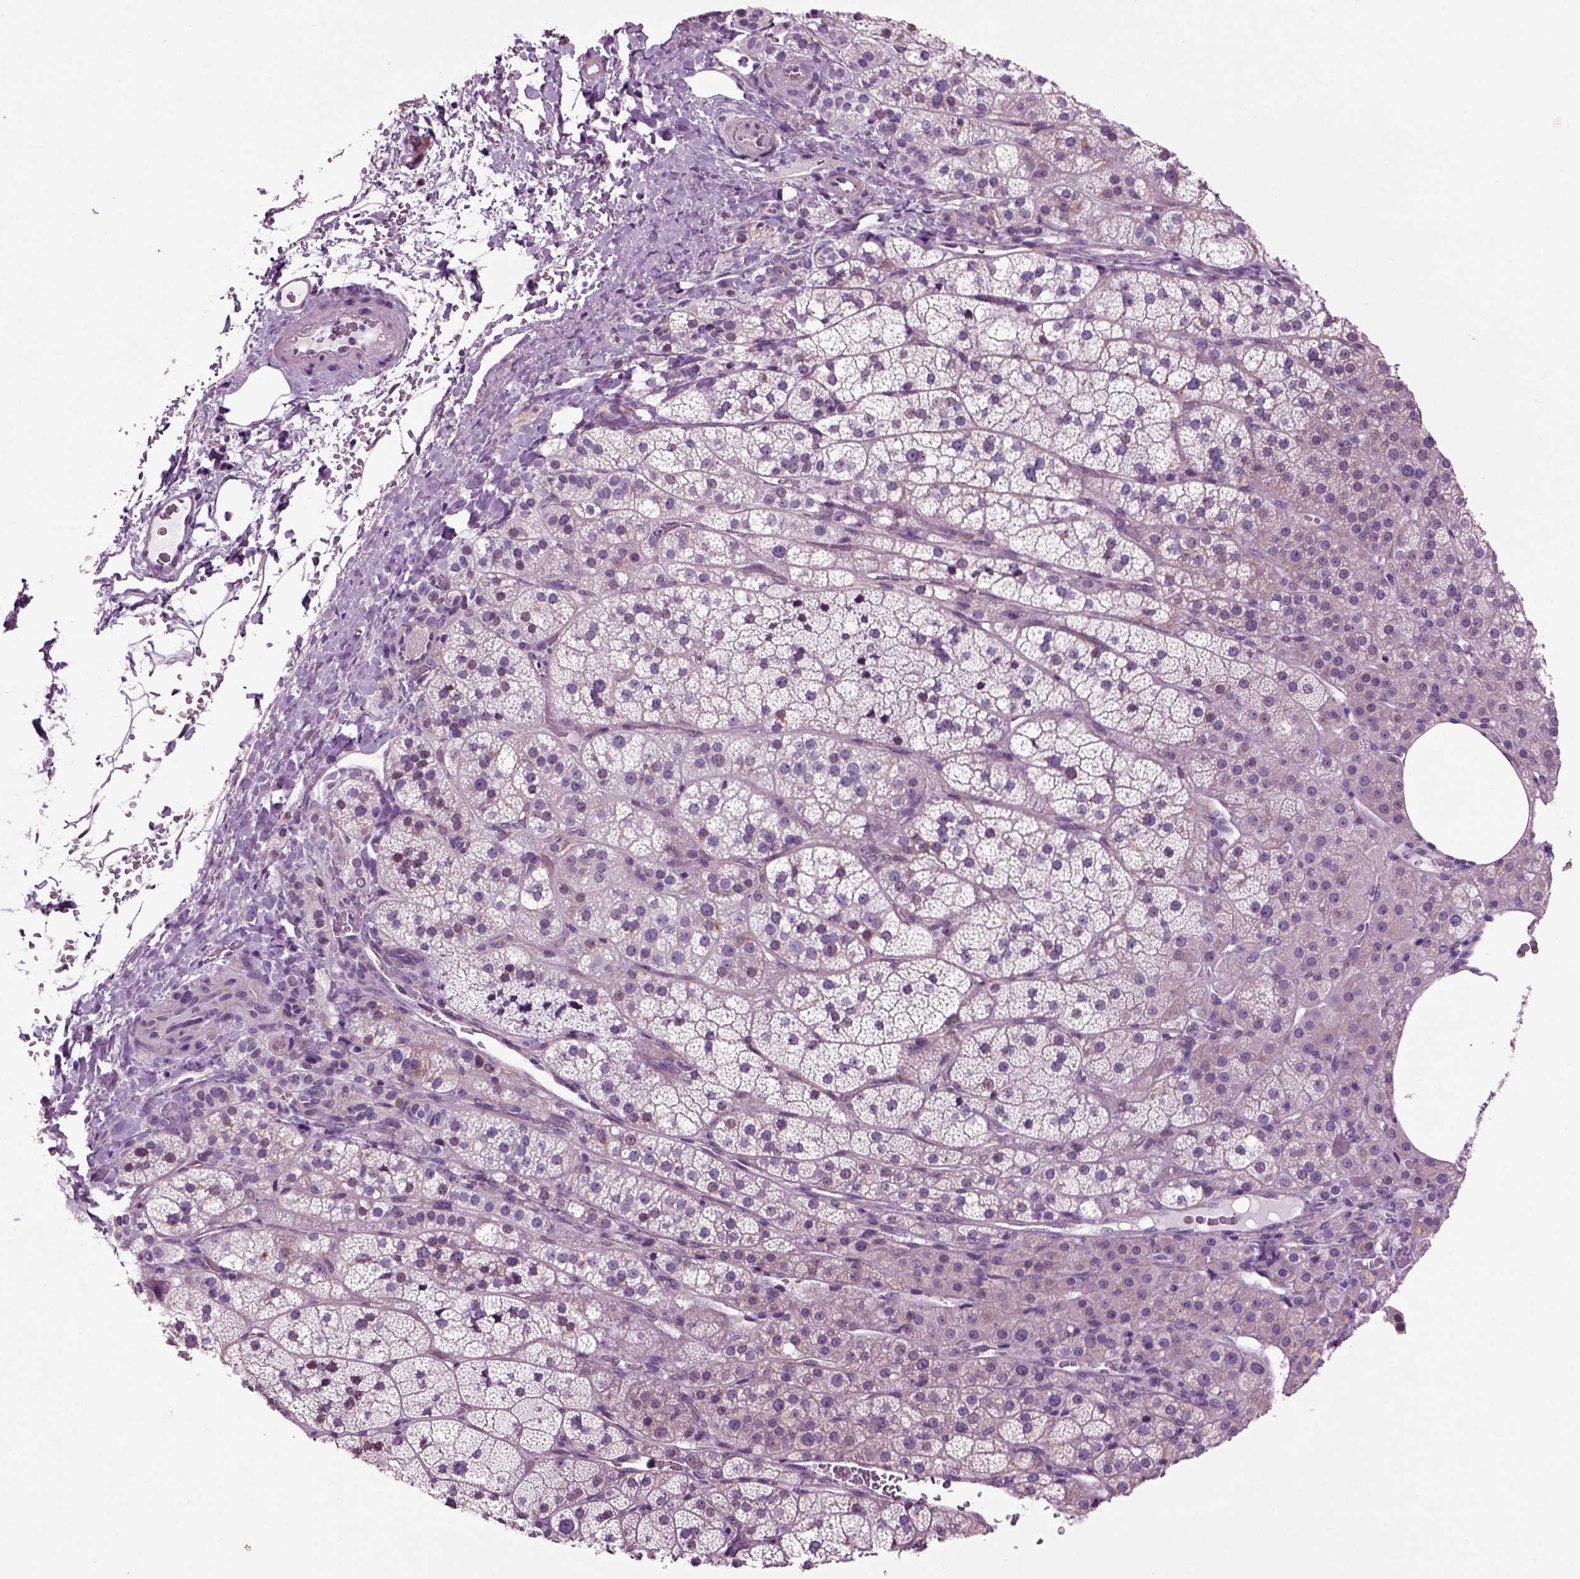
{"staining": {"intensity": "weak", "quantity": "<25%", "location": "cytoplasmic/membranous"}, "tissue": "adrenal gland", "cell_type": "Glandular cells", "image_type": "normal", "snomed": [{"axis": "morphology", "description": "Normal tissue, NOS"}, {"axis": "topography", "description": "Adrenal gland"}], "caption": "Micrograph shows no protein staining in glandular cells of benign adrenal gland. The staining is performed using DAB (3,3'-diaminobenzidine) brown chromogen with nuclei counter-stained in using hematoxylin.", "gene": "ARID3A", "patient": {"sex": "female", "age": 60}}